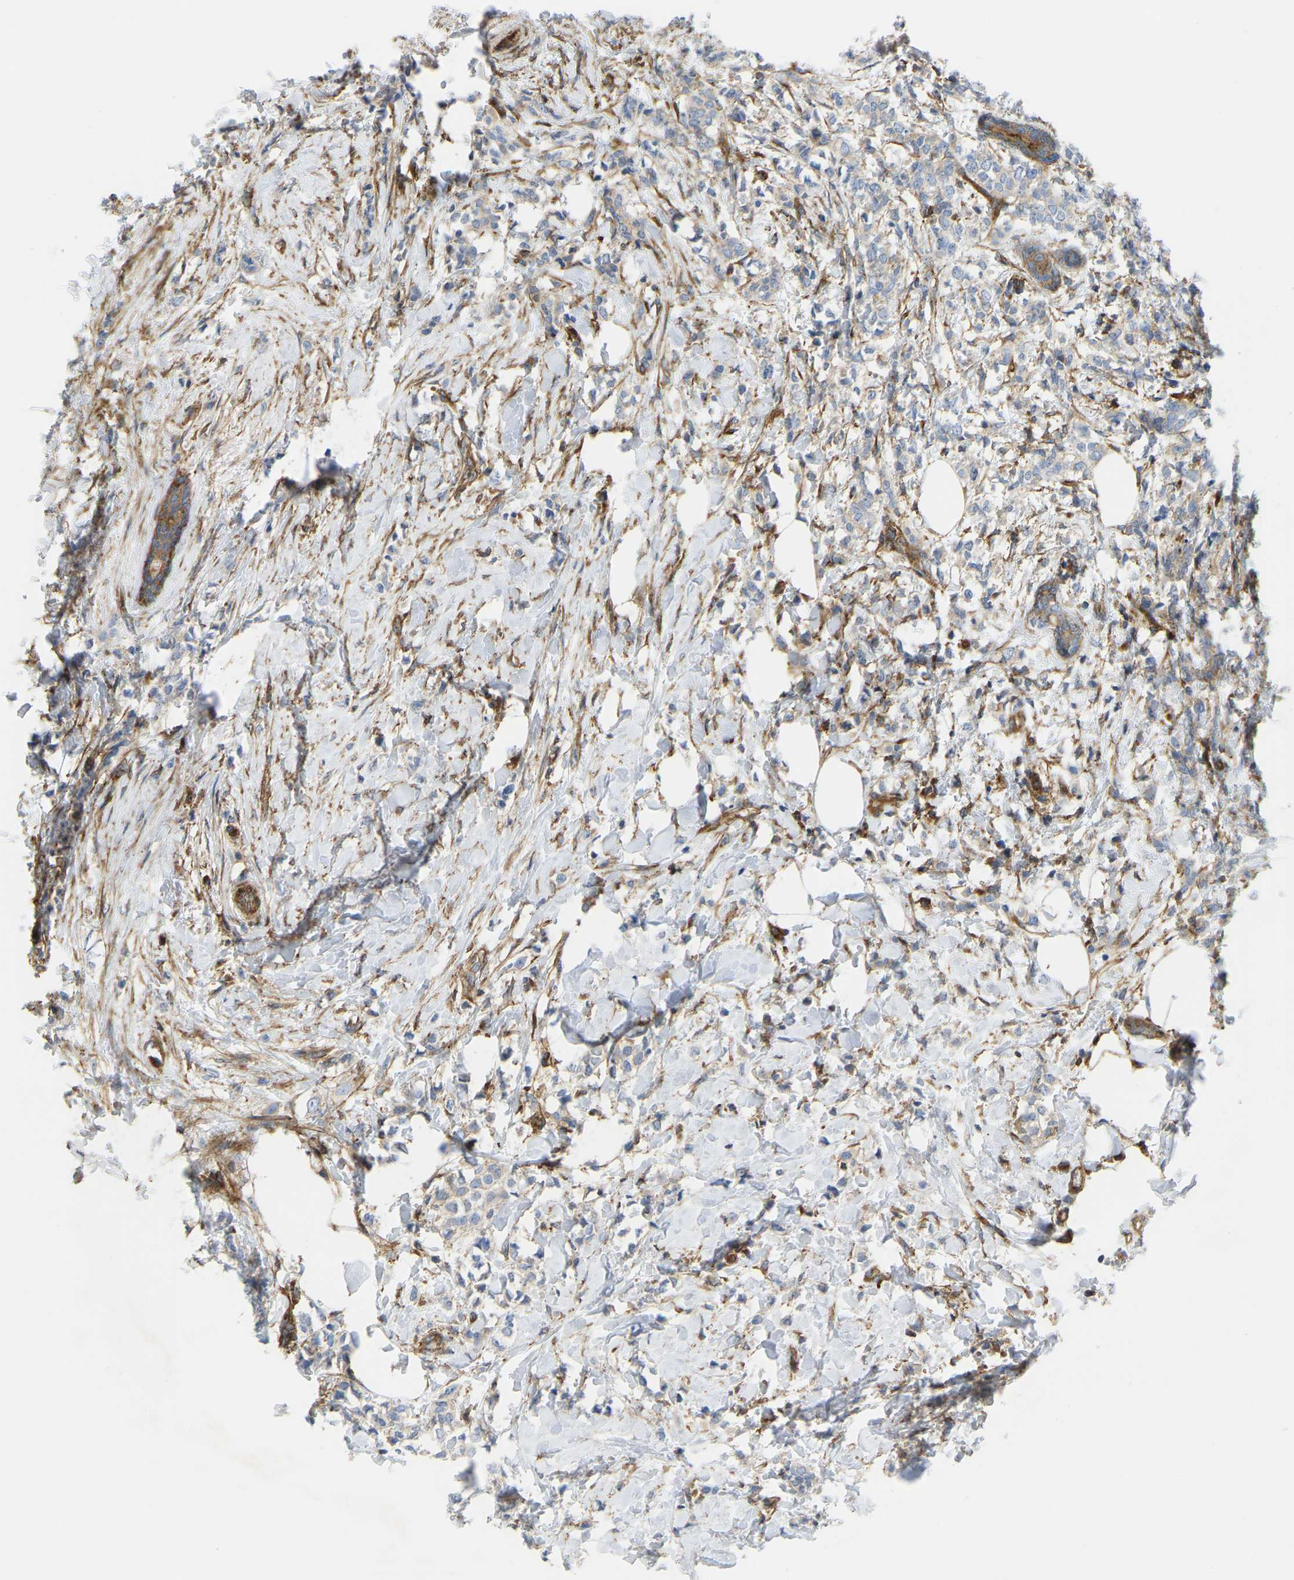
{"staining": {"intensity": "negative", "quantity": "none", "location": "none"}, "tissue": "breast cancer", "cell_type": "Tumor cells", "image_type": "cancer", "snomed": [{"axis": "morphology", "description": "Lobular carcinoma, in situ"}, {"axis": "morphology", "description": "Lobular carcinoma"}, {"axis": "topography", "description": "Breast"}], "caption": "Tumor cells show no significant protein expression in breast lobular carcinoma in situ.", "gene": "PICALM", "patient": {"sex": "female", "age": 41}}